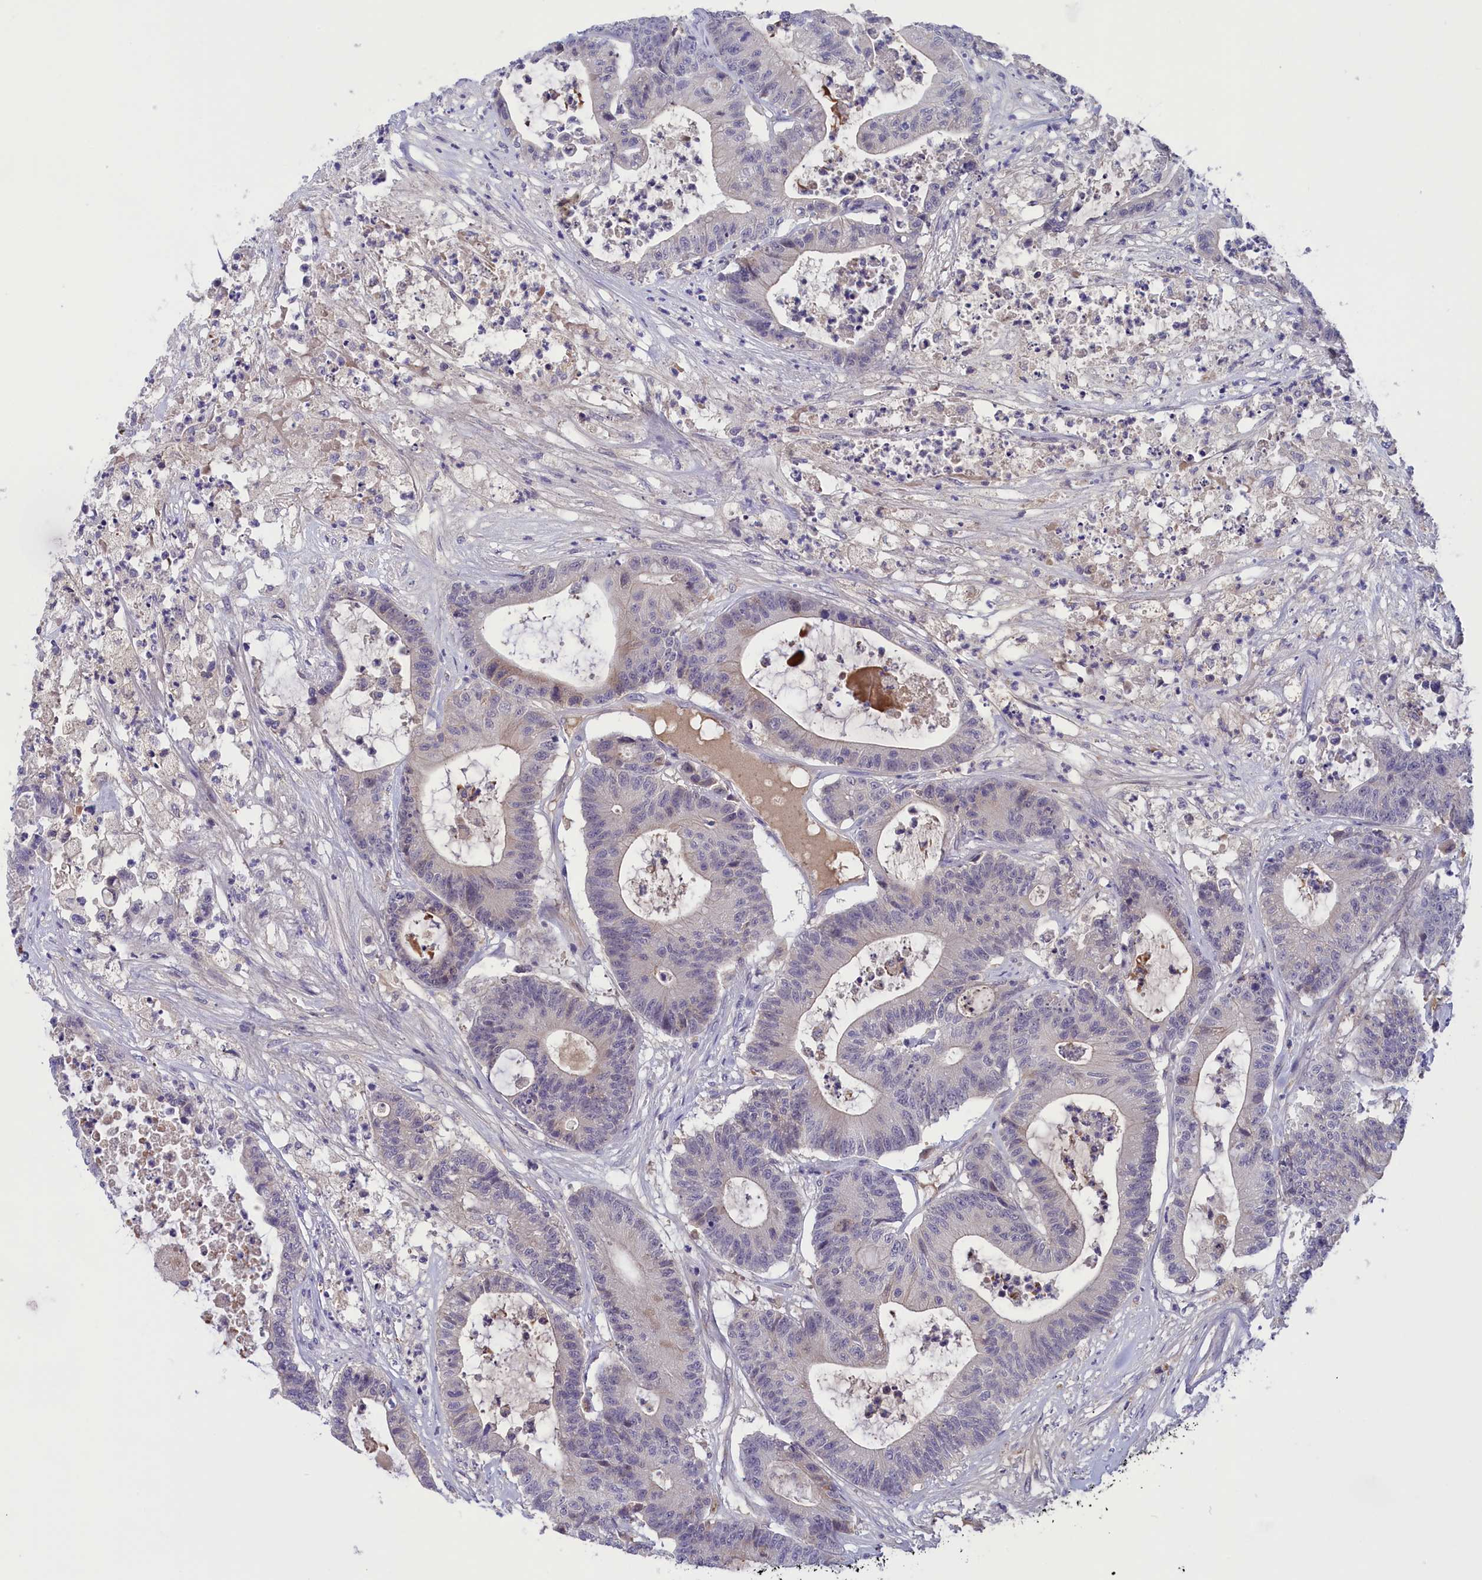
{"staining": {"intensity": "negative", "quantity": "none", "location": "none"}, "tissue": "colorectal cancer", "cell_type": "Tumor cells", "image_type": "cancer", "snomed": [{"axis": "morphology", "description": "Adenocarcinoma, NOS"}, {"axis": "topography", "description": "Colon"}], "caption": "This micrograph is of adenocarcinoma (colorectal) stained with immunohistochemistry (IHC) to label a protein in brown with the nuclei are counter-stained blue. There is no positivity in tumor cells.", "gene": "STYX", "patient": {"sex": "female", "age": 84}}